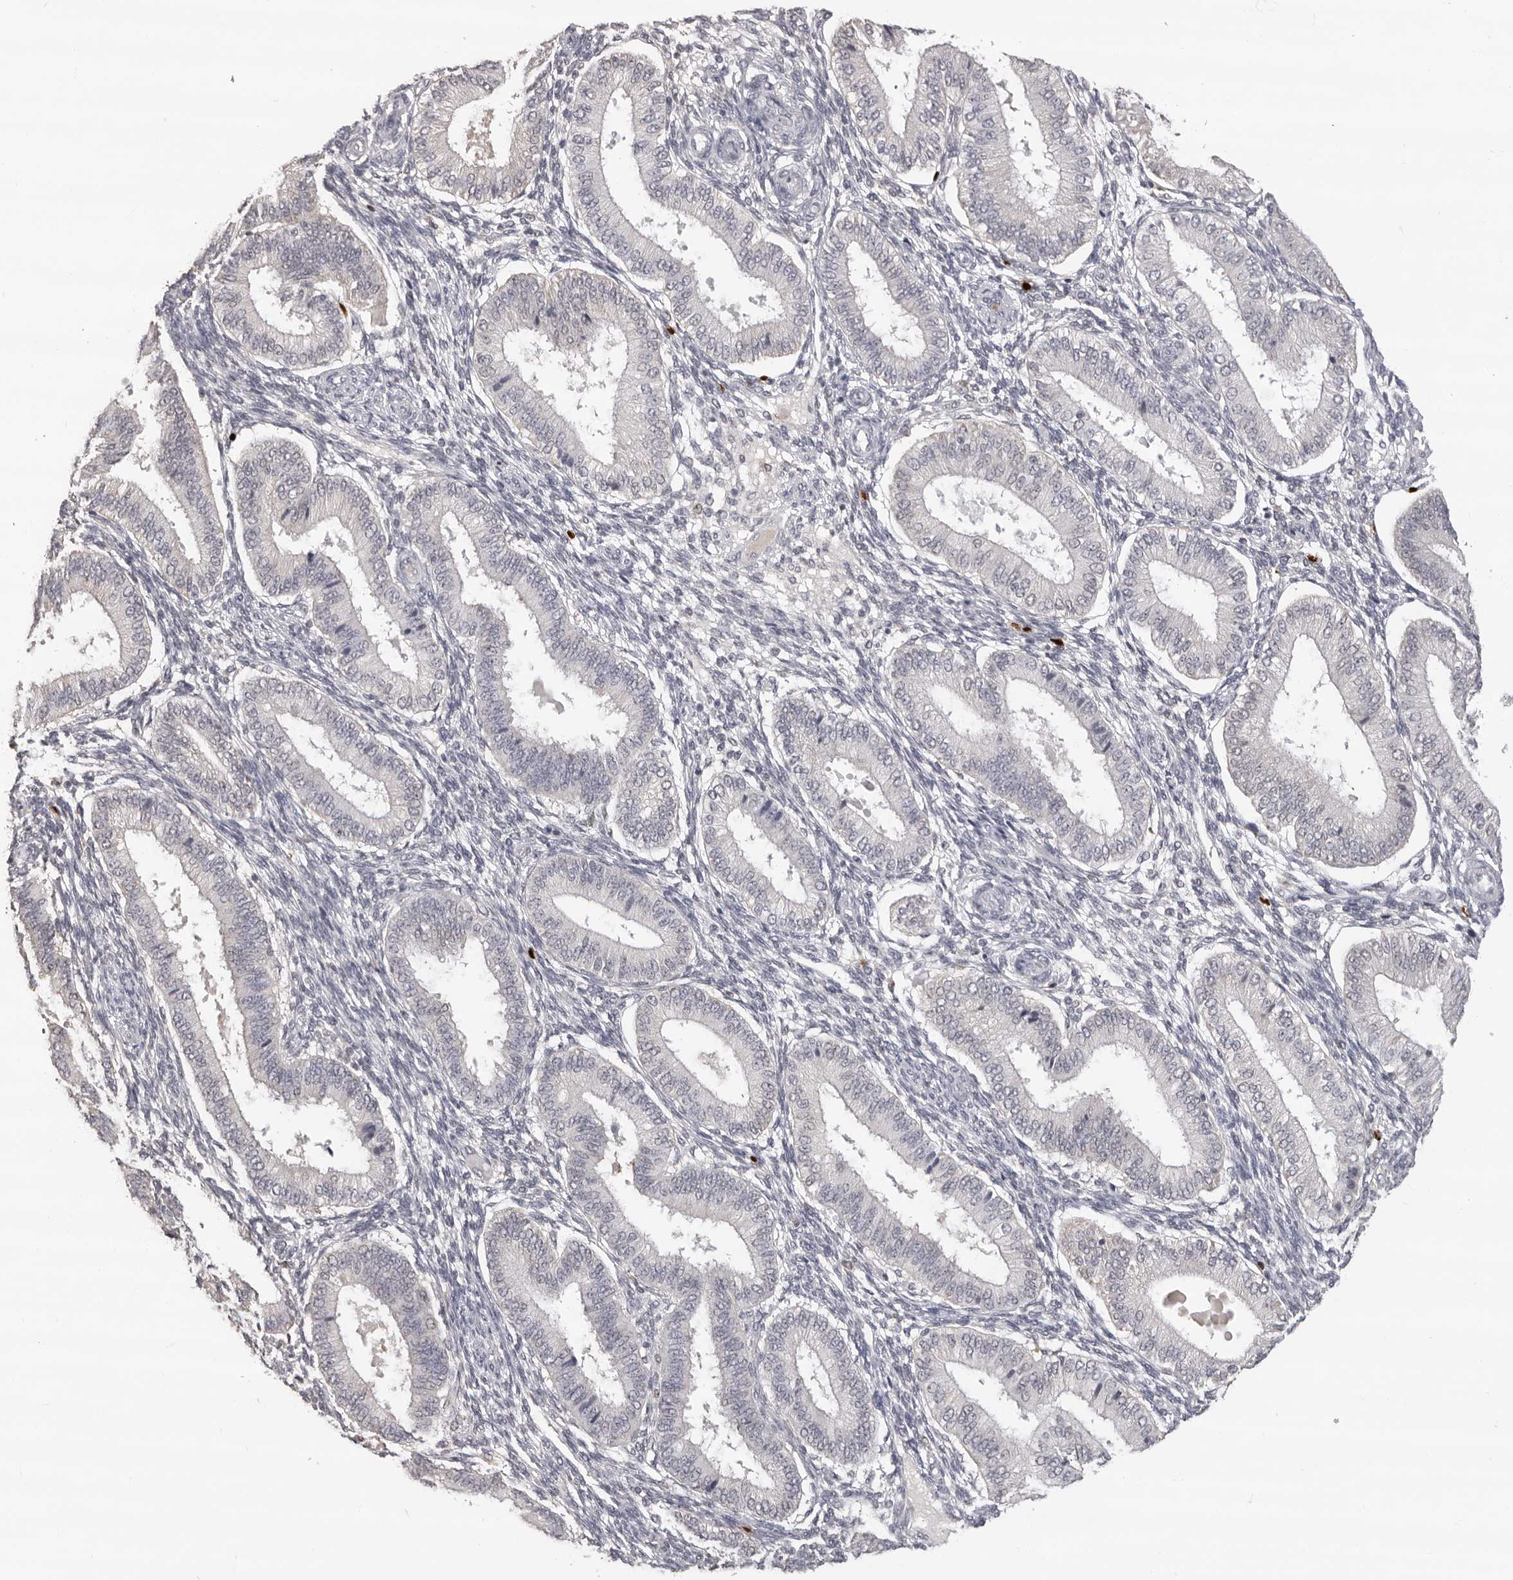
{"staining": {"intensity": "negative", "quantity": "none", "location": "none"}, "tissue": "endometrium", "cell_type": "Cells in endometrial stroma", "image_type": "normal", "snomed": [{"axis": "morphology", "description": "Normal tissue, NOS"}, {"axis": "topography", "description": "Endometrium"}], "caption": "Immunohistochemistry micrograph of benign endometrium stained for a protein (brown), which exhibits no staining in cells in endometrial stroma.", "gene": "IL31", "patient": {"sex": "female", "age": 39}}